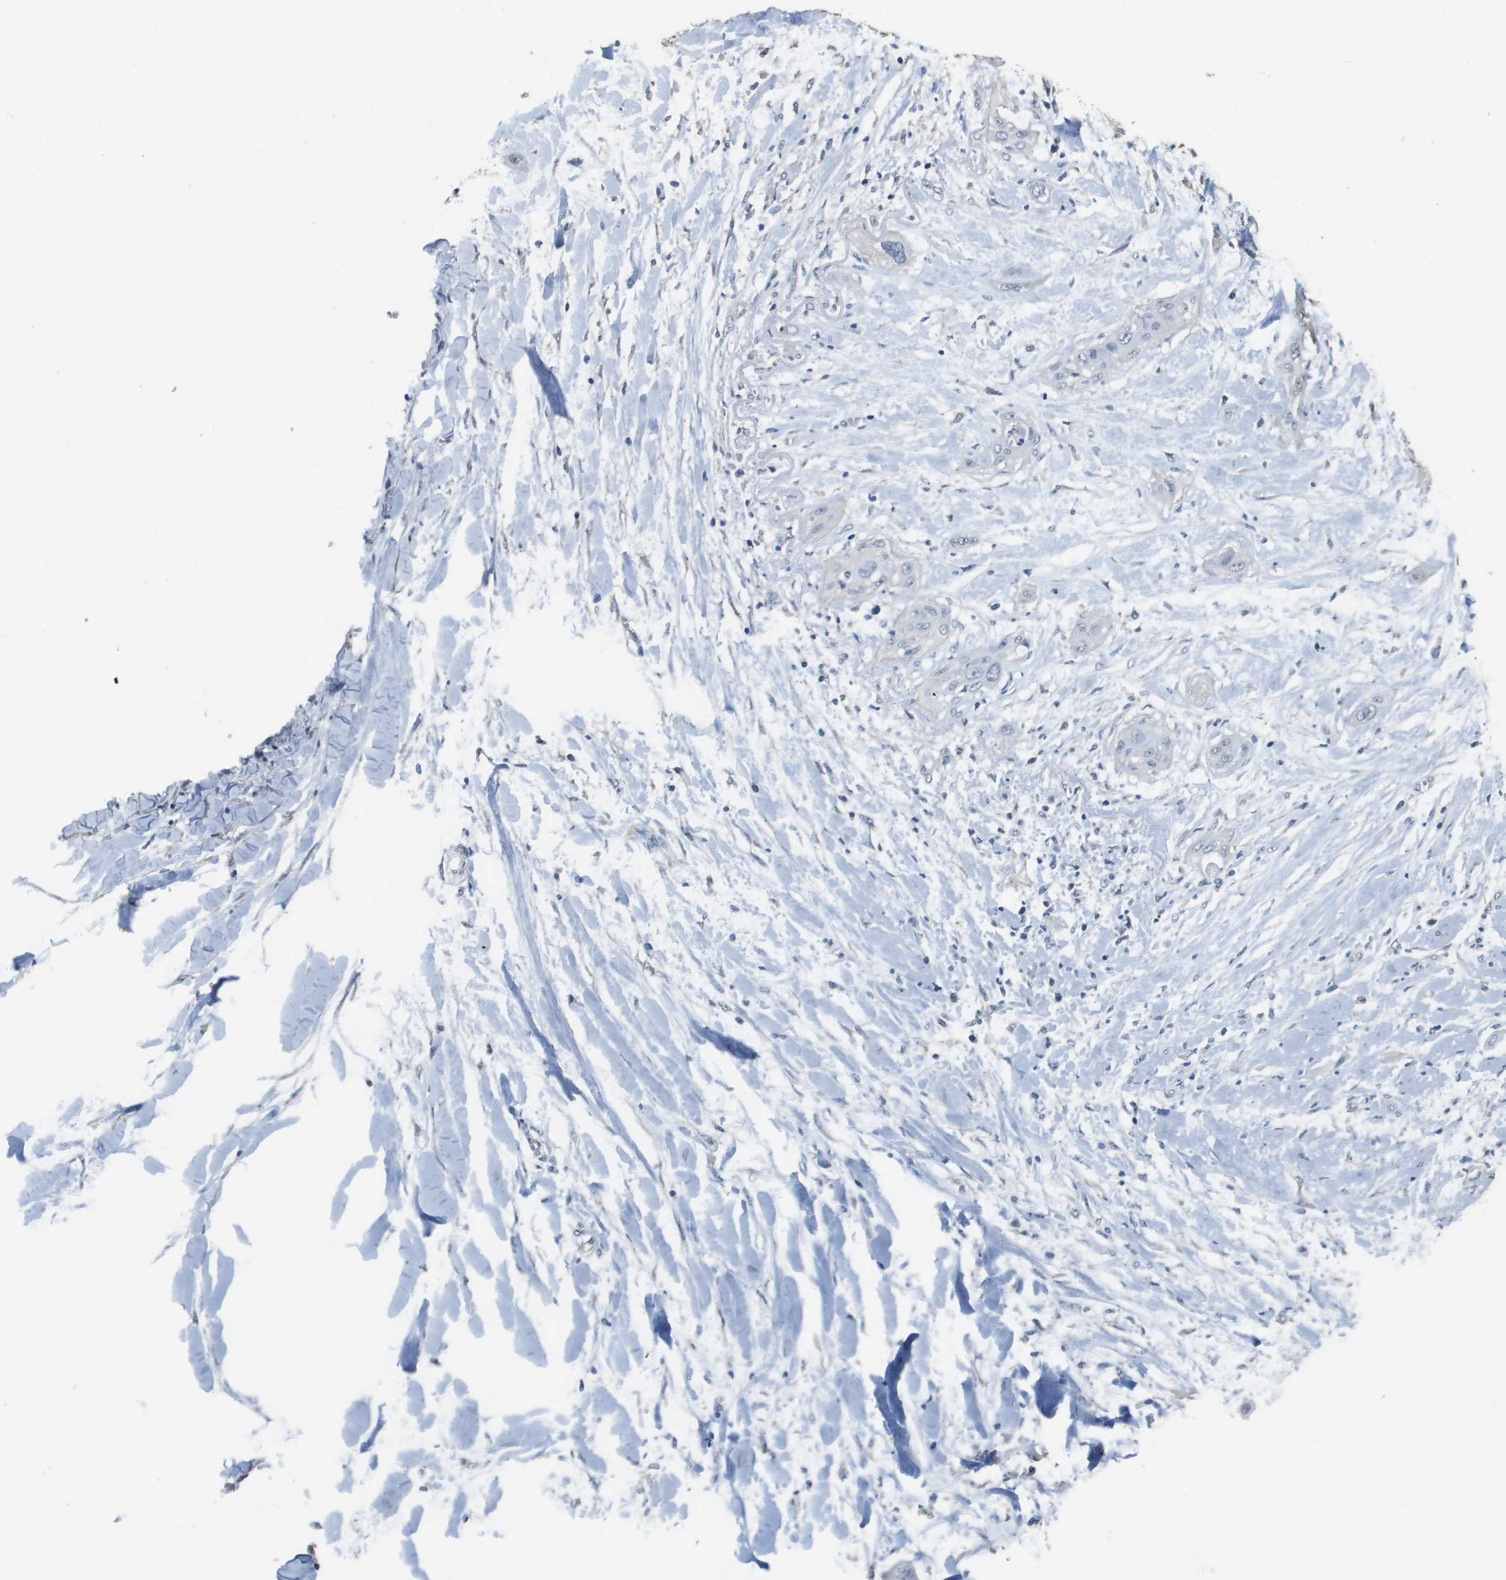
{"staining": {"intensity": "negative", "quantity": "none", "location": "none"}, "tissue": "lung cancer", "cell_type": "Tumor cells", "image_type": "cancer", "snomed": [{"axis": "morphology", "description": "Squamous cell carcinoma, NOS"}, {"axis": "topography", "description": "Lung"}], "caption": "Immunohistochemistry (IHC) of lung cancer exhibits no positivity in tumor cells.", "gene": "MT3", "patient": {"sex": "female", "age": 47}}